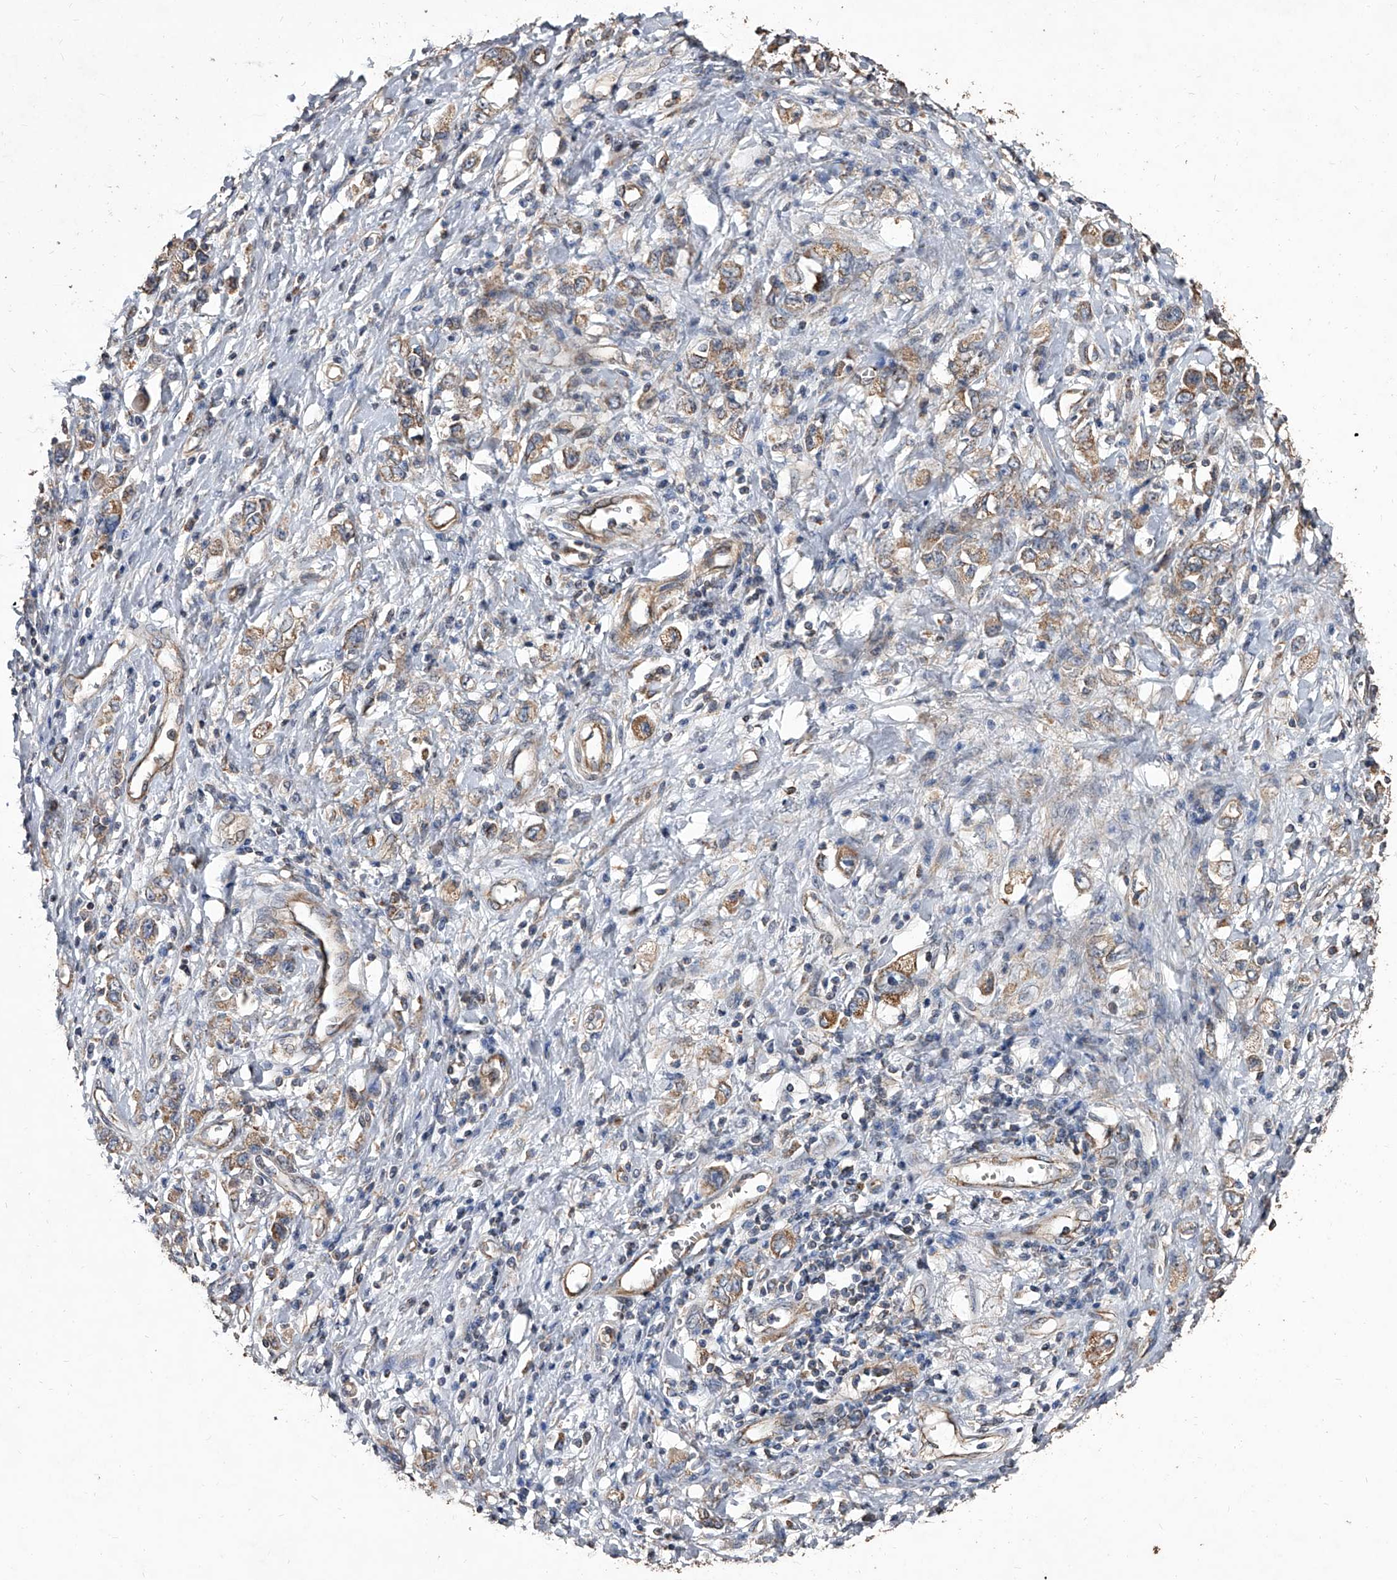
{"staining": {"intensity": "weak", "quantity": ">75%", "location": "cytoplasmic/membranous"}, "tissue": "stomach cancer", "cell_type": "Tumor cells", "image_type": "cancer", "snomed": [{"axis": "morphology", "description": "Adenocarcinoma, NOS"}, {"axis": "topography", "description": "Stomach"}], "caption": "This is an image of immunohistochemistry staining of stomach cancer (adenocarcinoma), which shows weak expression in the cytoplasmic/membranous of tumor cells.", "gene": "LTV1", "patient": {"sex": "female", "age": 76}}